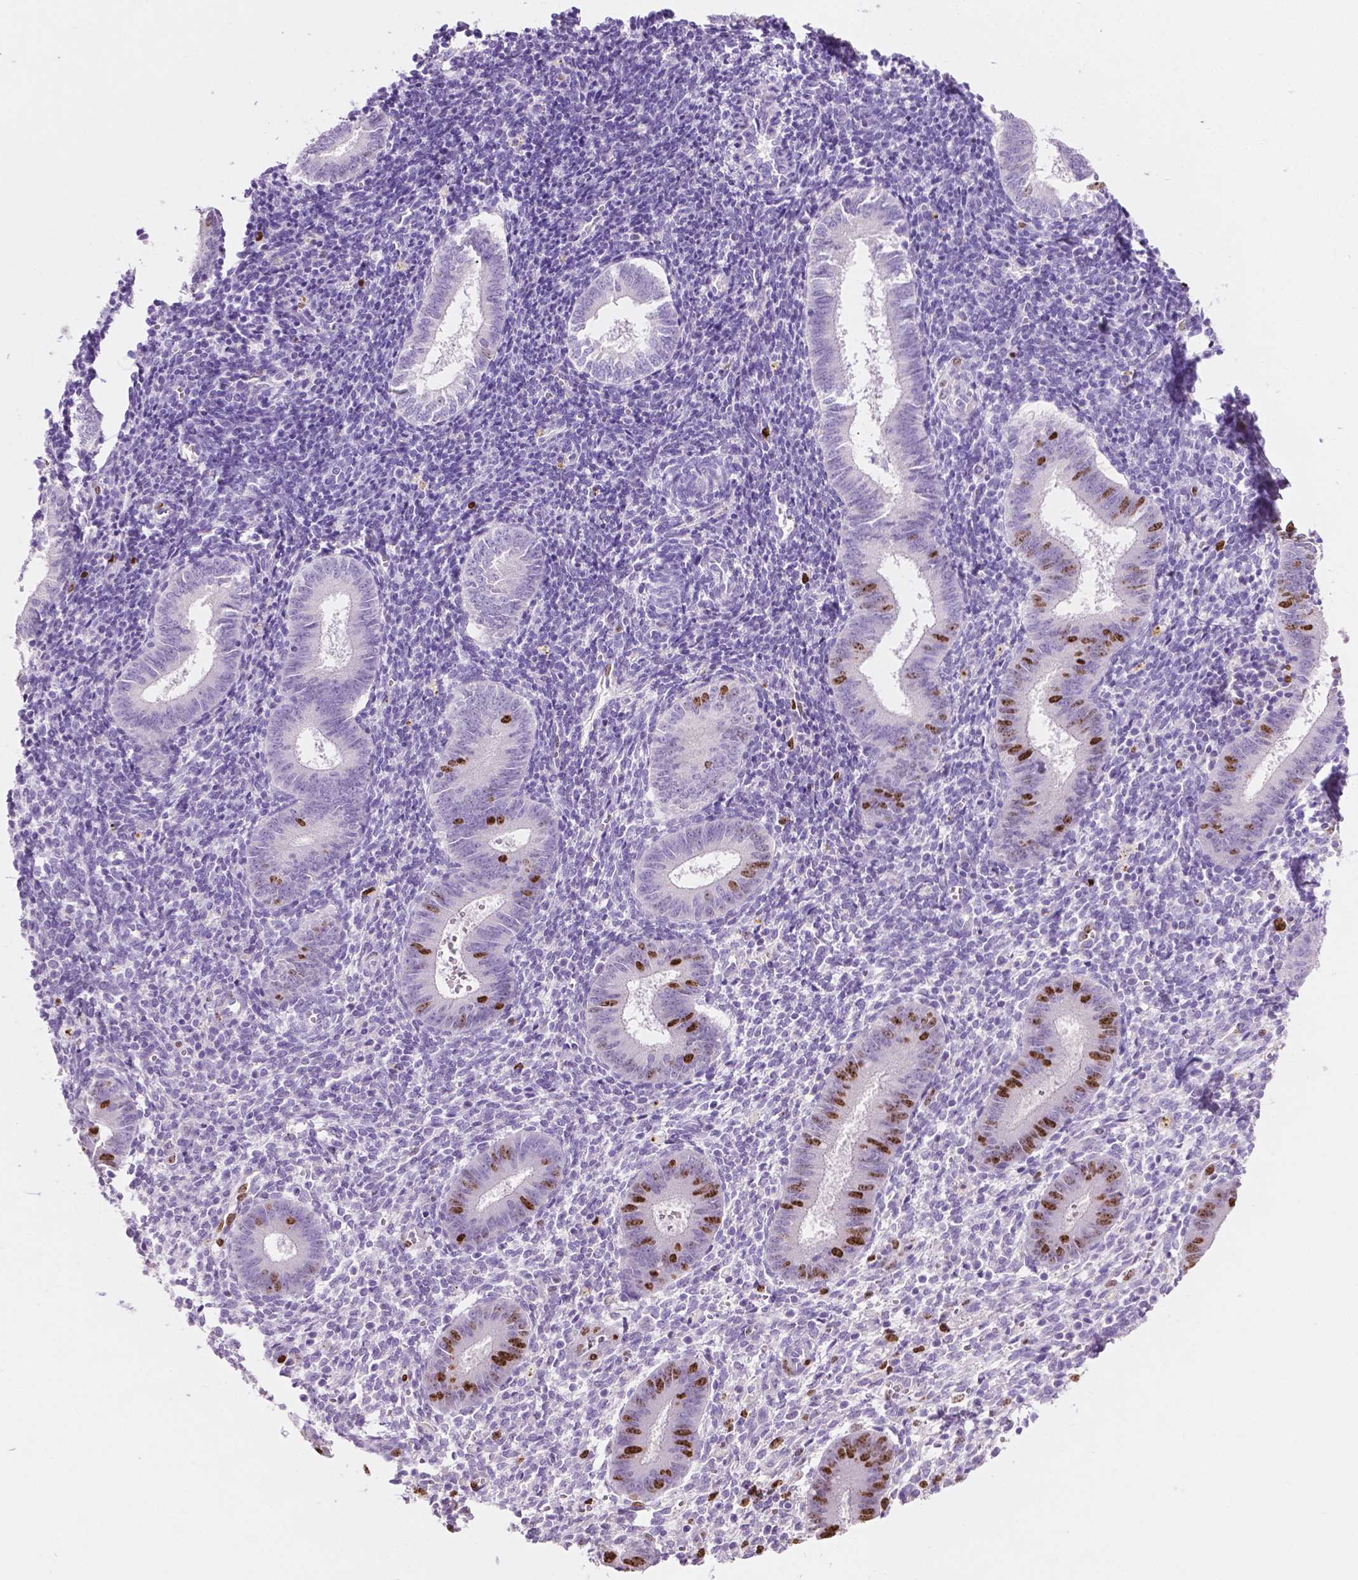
{"staining": {"intensity": "negative", "quantity": "none", "location": "none"}, "tissue": "endometrium", "cell_type": "Cells in endometrial stroma", "image_type": "normal", "snomed": [{"axis": "morphology", "description": "Normal tissue, NOS"}, {"axis": "topography", "description": "Endometrium"}], "caption": "Immunohistochemistry (IHC) micrograph of unremarkable endometrium: human endometrium stained with DAB displays no significant protein positivity in cells in endometrial stroma.", "gene": "SIAH2", "patient": {"sex": "female", "age": 25}}